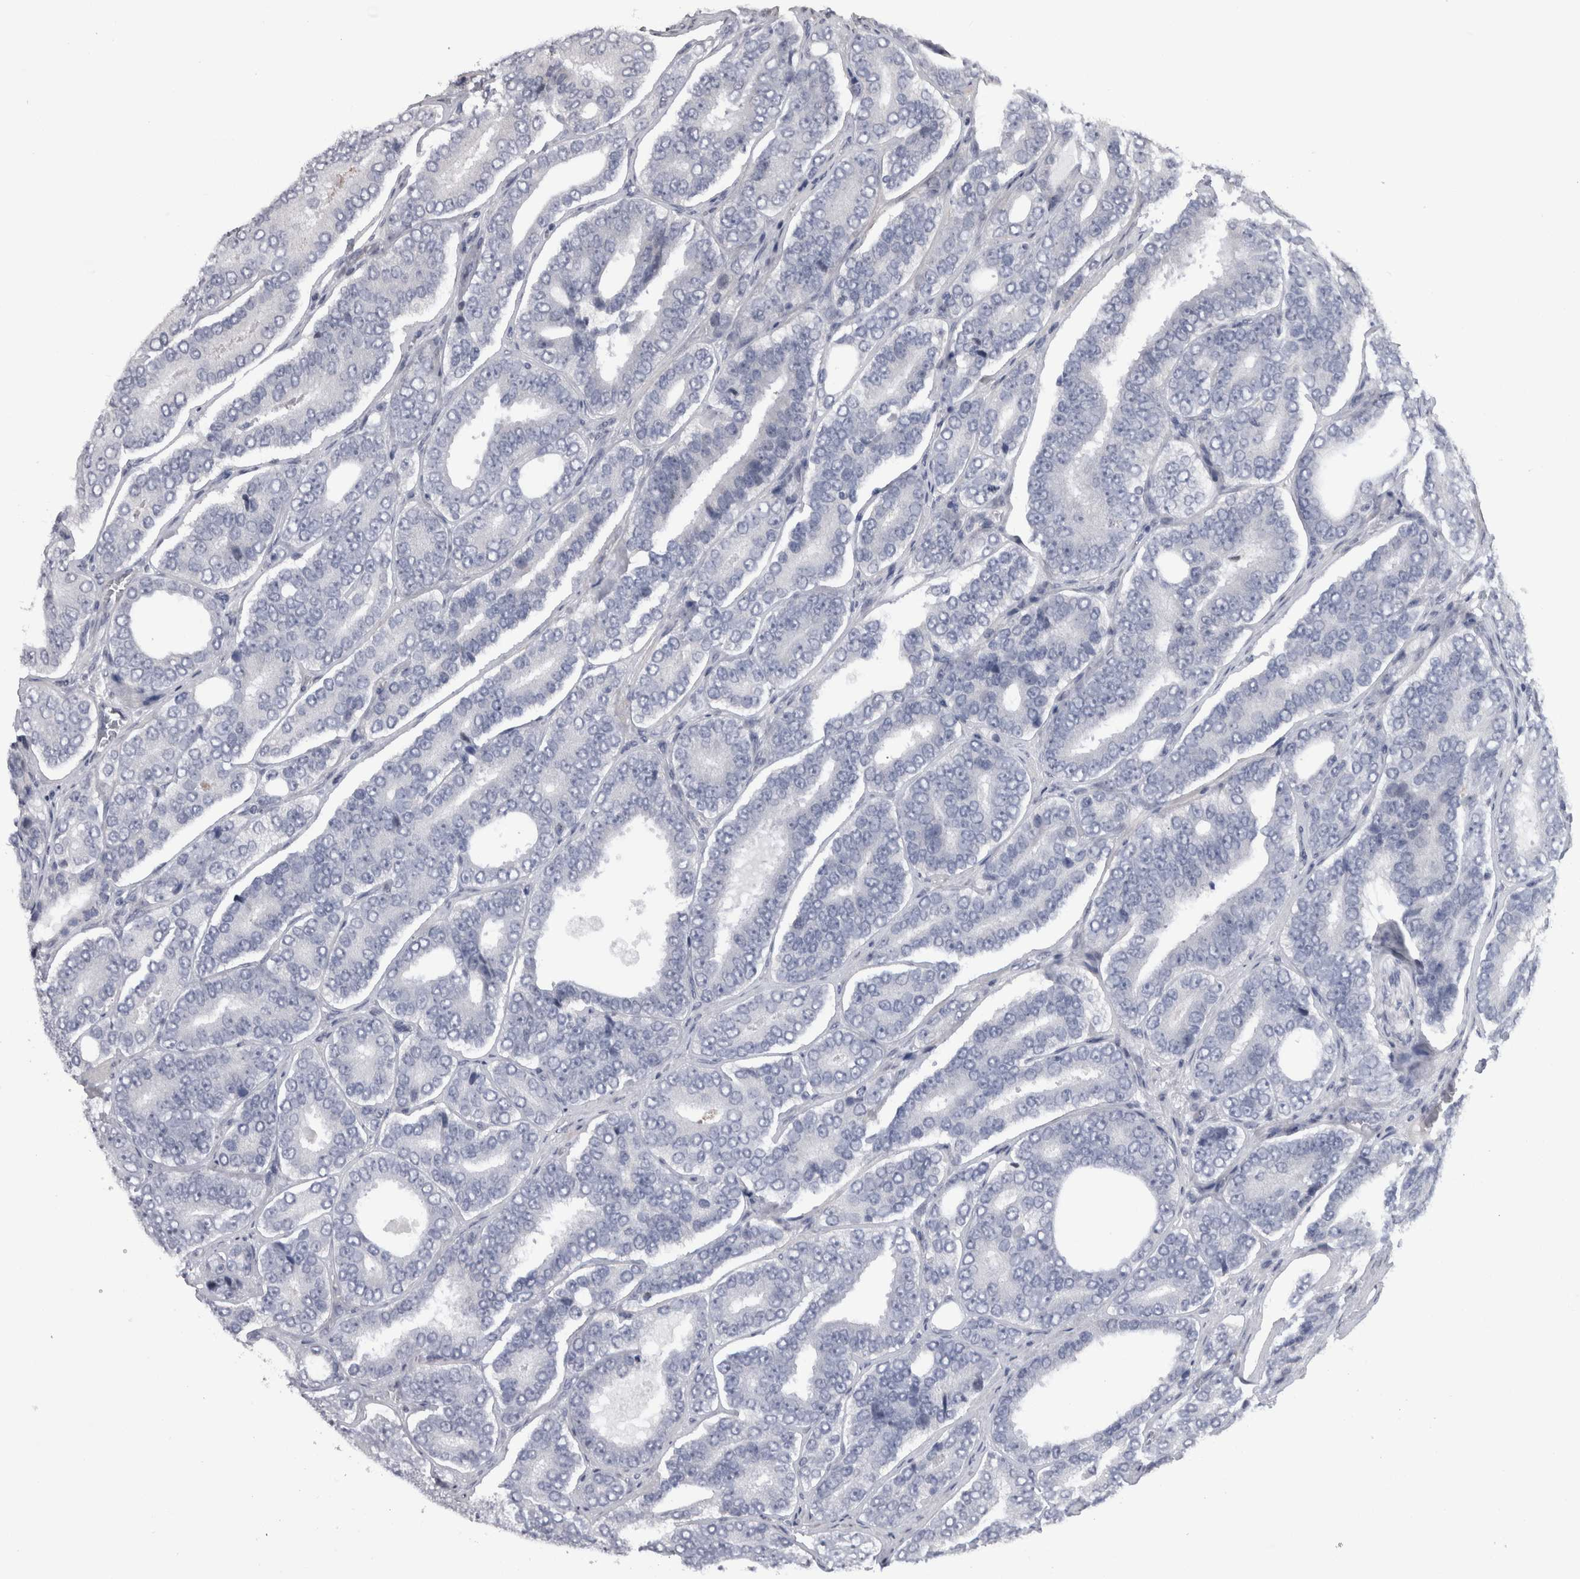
{"staining": {"intensity": "negative", "quantity": "none", "location": "none"}, "tissue": "prostate cancer", "cell_type": "Tumor cells", "image_type": "cancer", "snomed": [{"axis": "morphology", "description": "Adenocarcinoma, High grade"}, {"axis": "topography", "description": "Prostate"}], "caption": "This is an immunohistochemistry micrograph of prostate cancer. There is no expression in tumor cells.", "gene": "IFI44", "patient": {"sex": "male", "age": 56}}